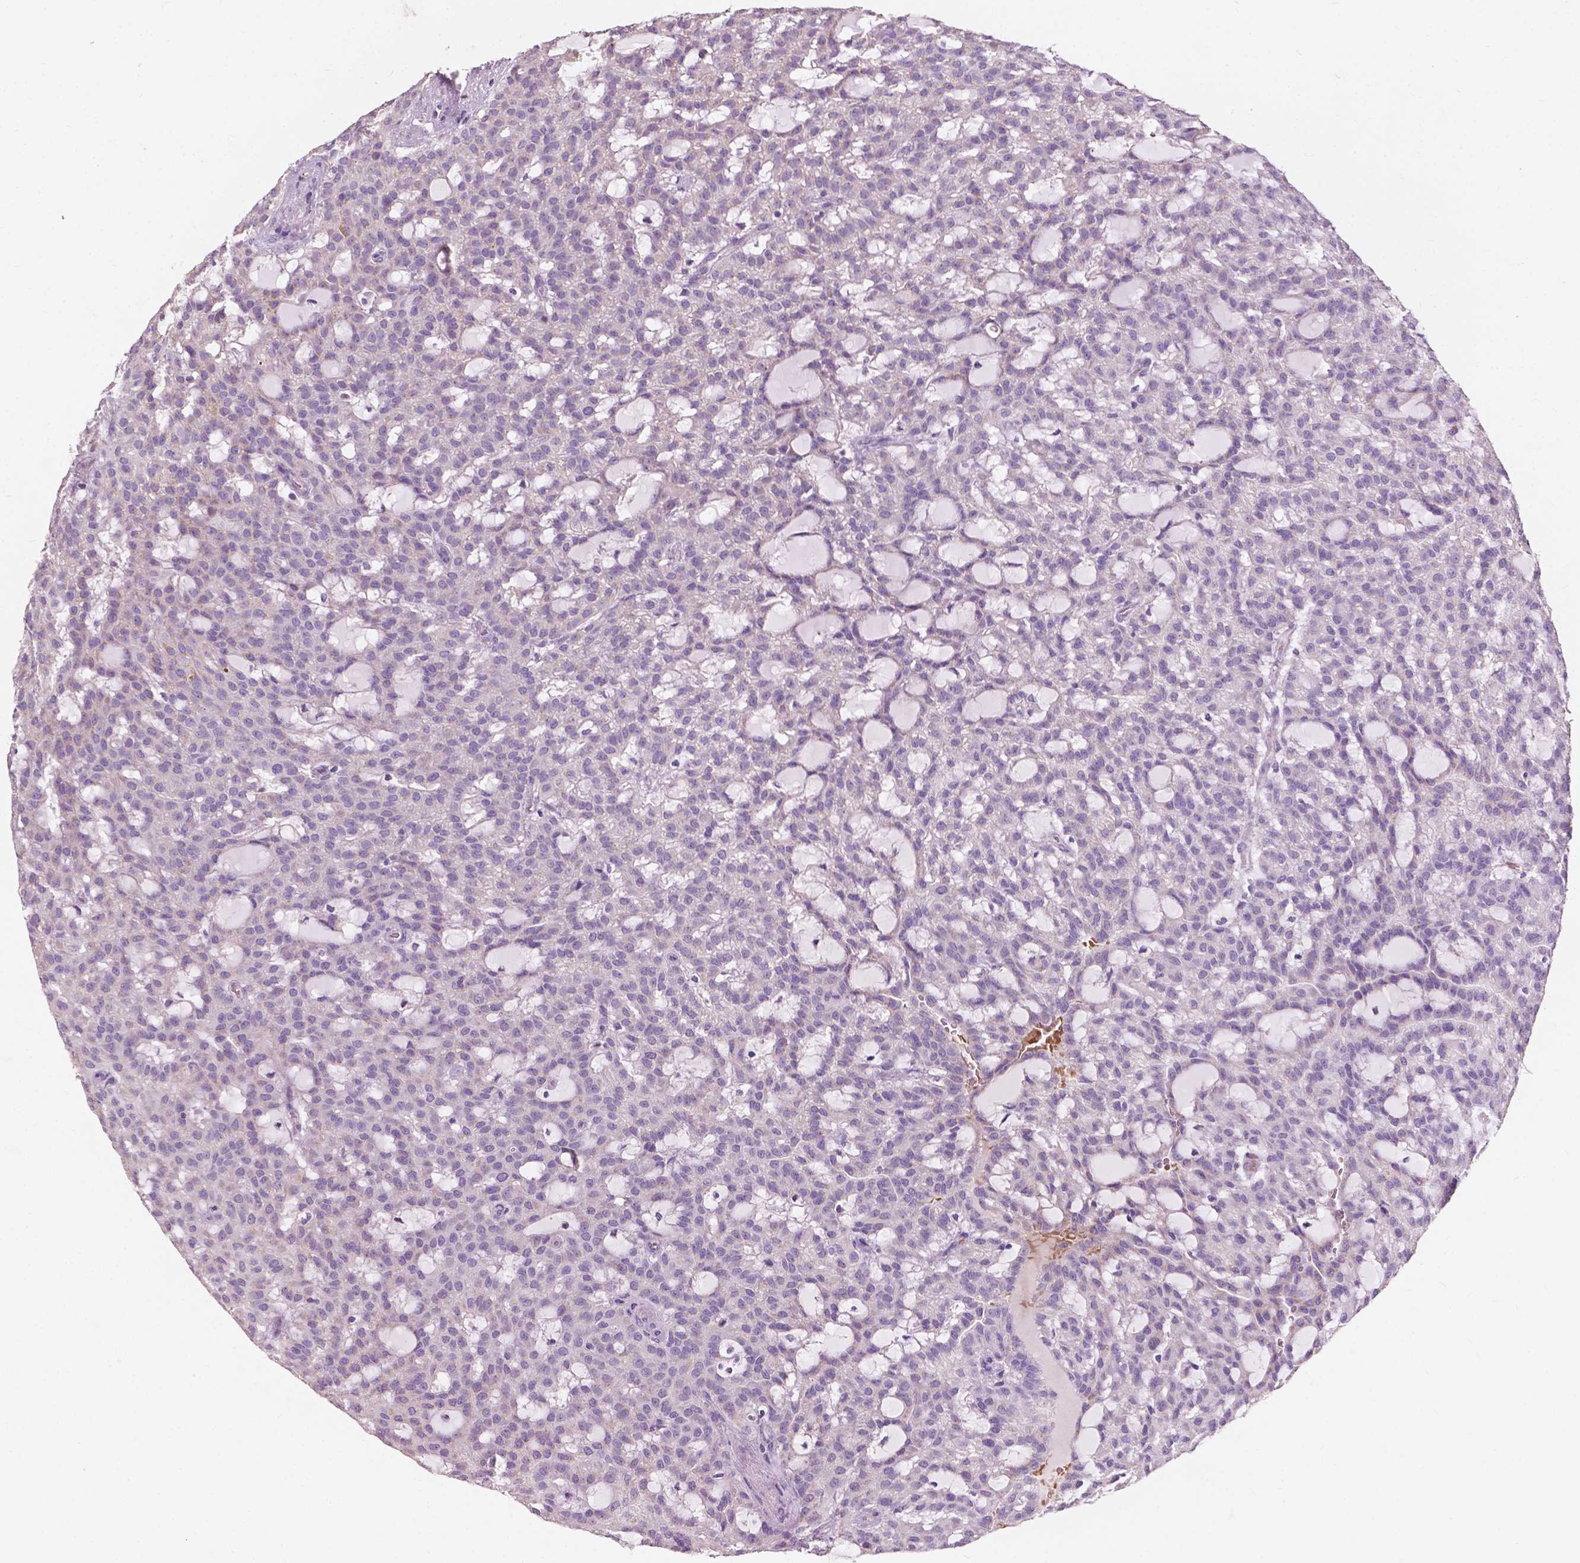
{"staining": {"intensity": "negative", "quantity": "none", "location": "none"}, "tissue": "renal cancer", "cell_type": "Tumor cells", "image_type": "cancer", "snomed": [{"axis": "morphology", "description": "Adenocarcinoma, NOS"}, {"axis": "topography", "description": "Kidney"}], "caption": "Tumor cells are negative for brown protein staining in adenocarcinoma (renal).", "gene": "NDUFS1", "patient": {"sex": "male", "age": 63}}